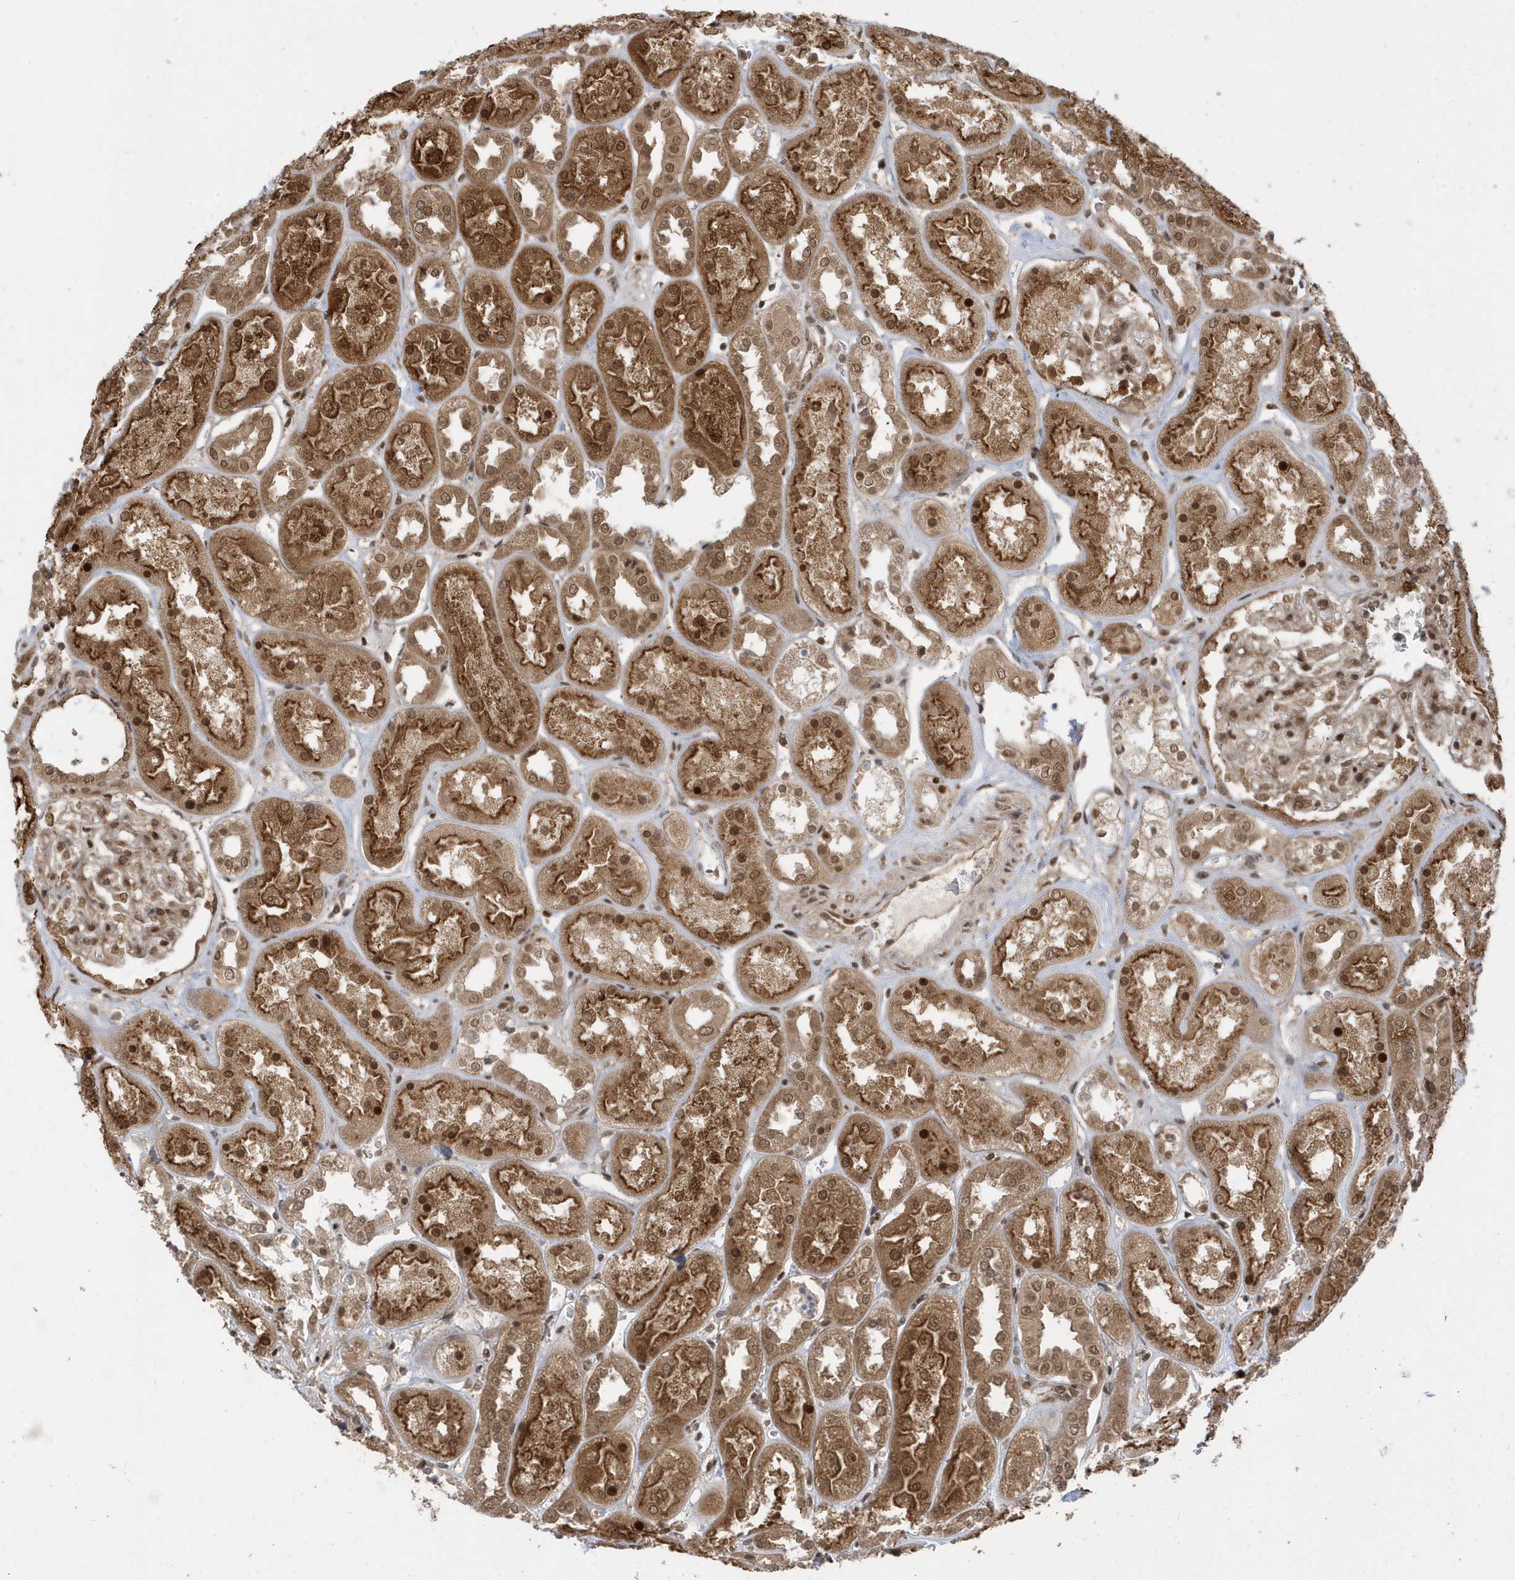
{"staining": {"intensity": "moderate", "quantity": ">75%", "location": "cytoplasmic/membranous,nuclear"}, "tissue": "kidney", "cell_type": "Cells in glomeruli", "image_type": "normal", "snomed": [{"axis": "morphology", "description": "Normal tissue, NOS"}, {"axis": "topography", "description": "Kidney"}], "caption": "Immunohistochemical staining of unremarkable kidney displays medium levels of moderate cytoplasmic/membranous,nuclear positivity in about >75% of cells in glomeruli. (IHC, brightfield microscopy, high magnification).", "gene": "USP53", "patient": {"sex": "male", "age": 70}}